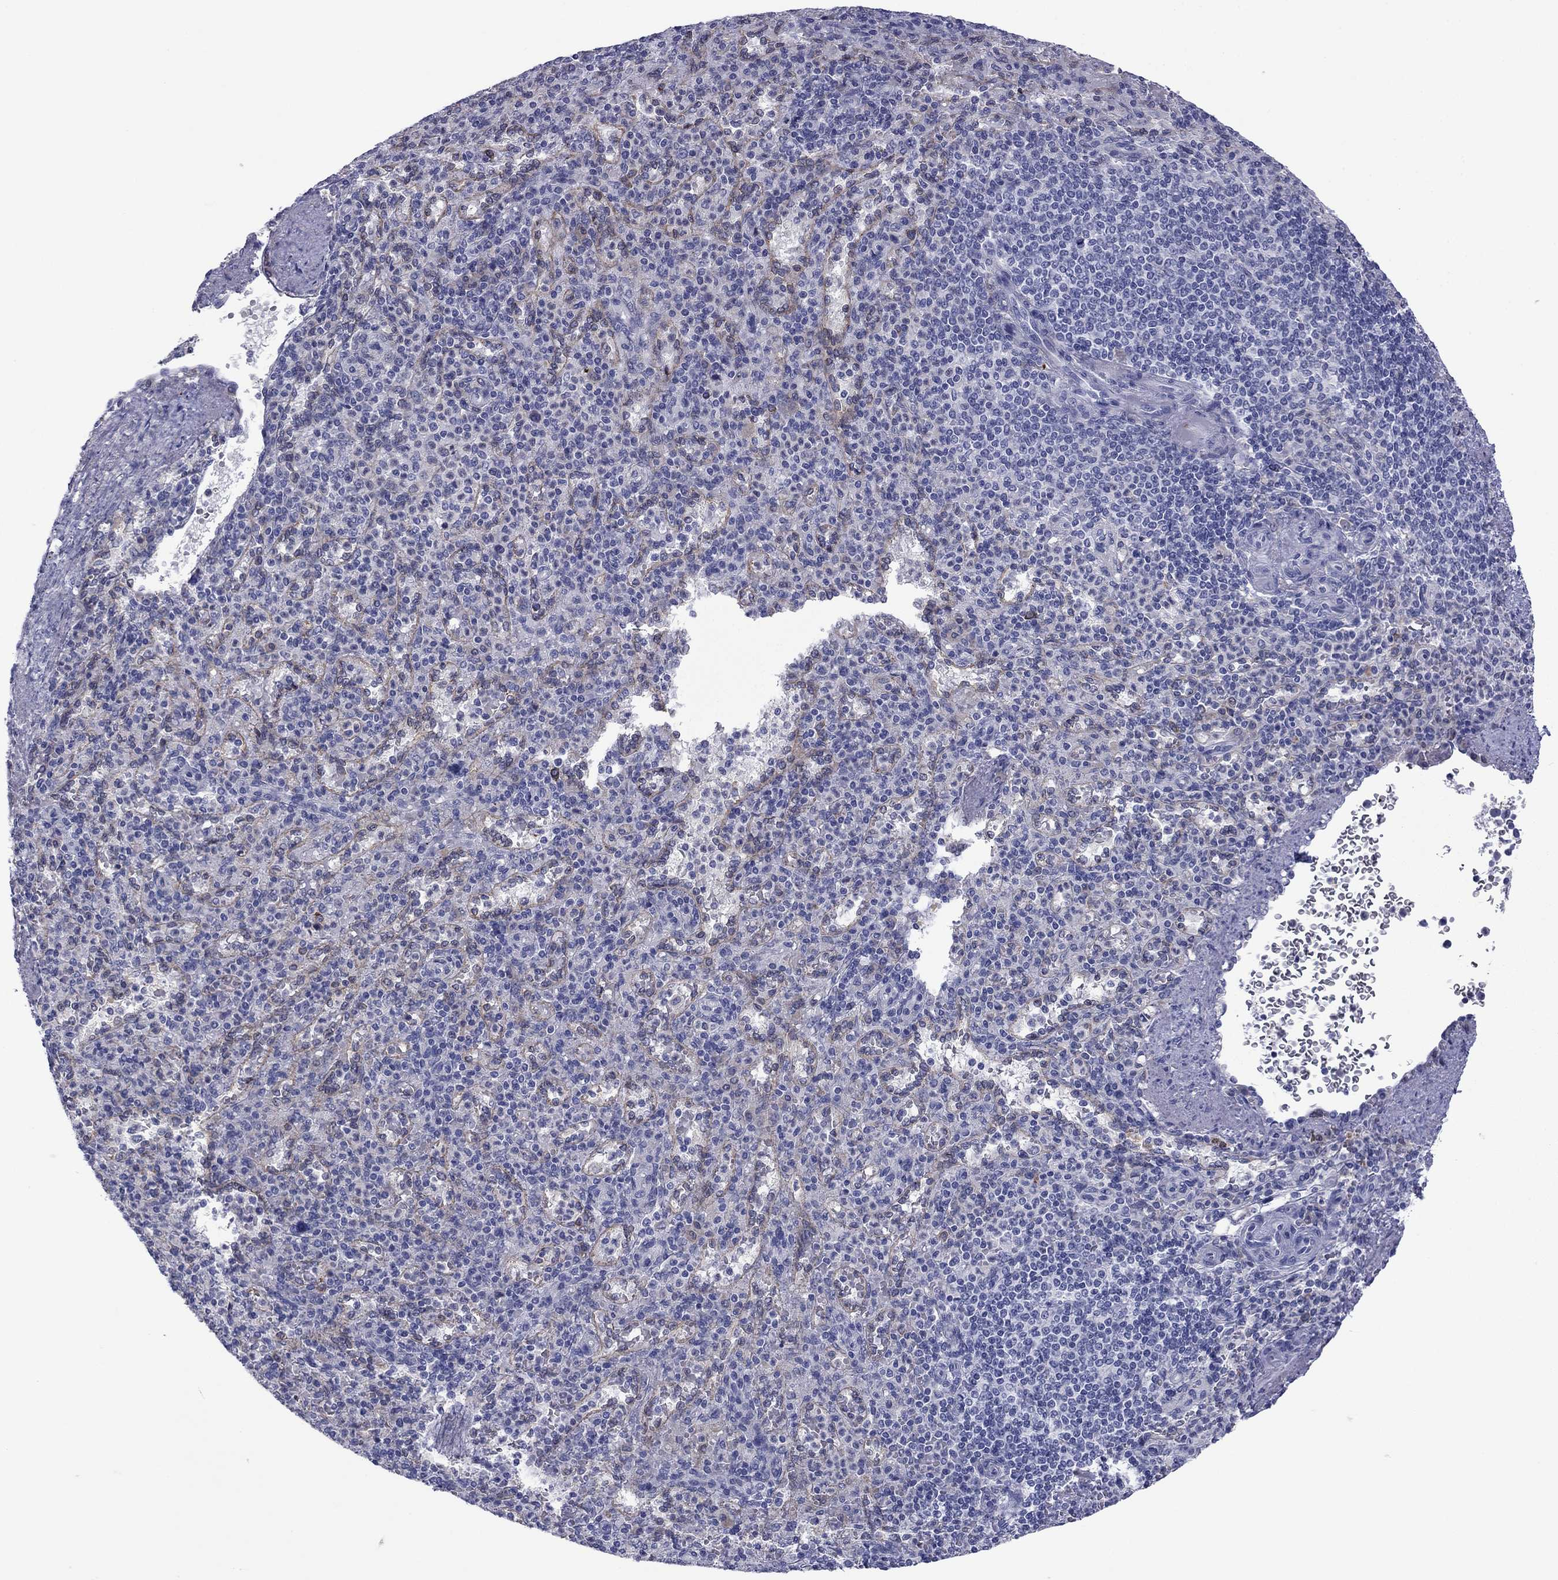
{"staining": {"intensity": "negative", "quantity": "none", "location": "none"}, "tissue": "spleen", "cell_type": "Cells in red pulp", "image_type": "normal", "snomed": [{"axis": "morphology", "description": "Normal tissue, NOS"}, {"axis": "topography", "description": "Spleen"}], "caption": "DAB (3,3'-diaminobenzidine) immunohistochemical staining of benign human spleen exhibits no significant staining in cells in red pulp.", "gene": "TMPRSS11A", "patient": {"sex": "female", "age": 74}}